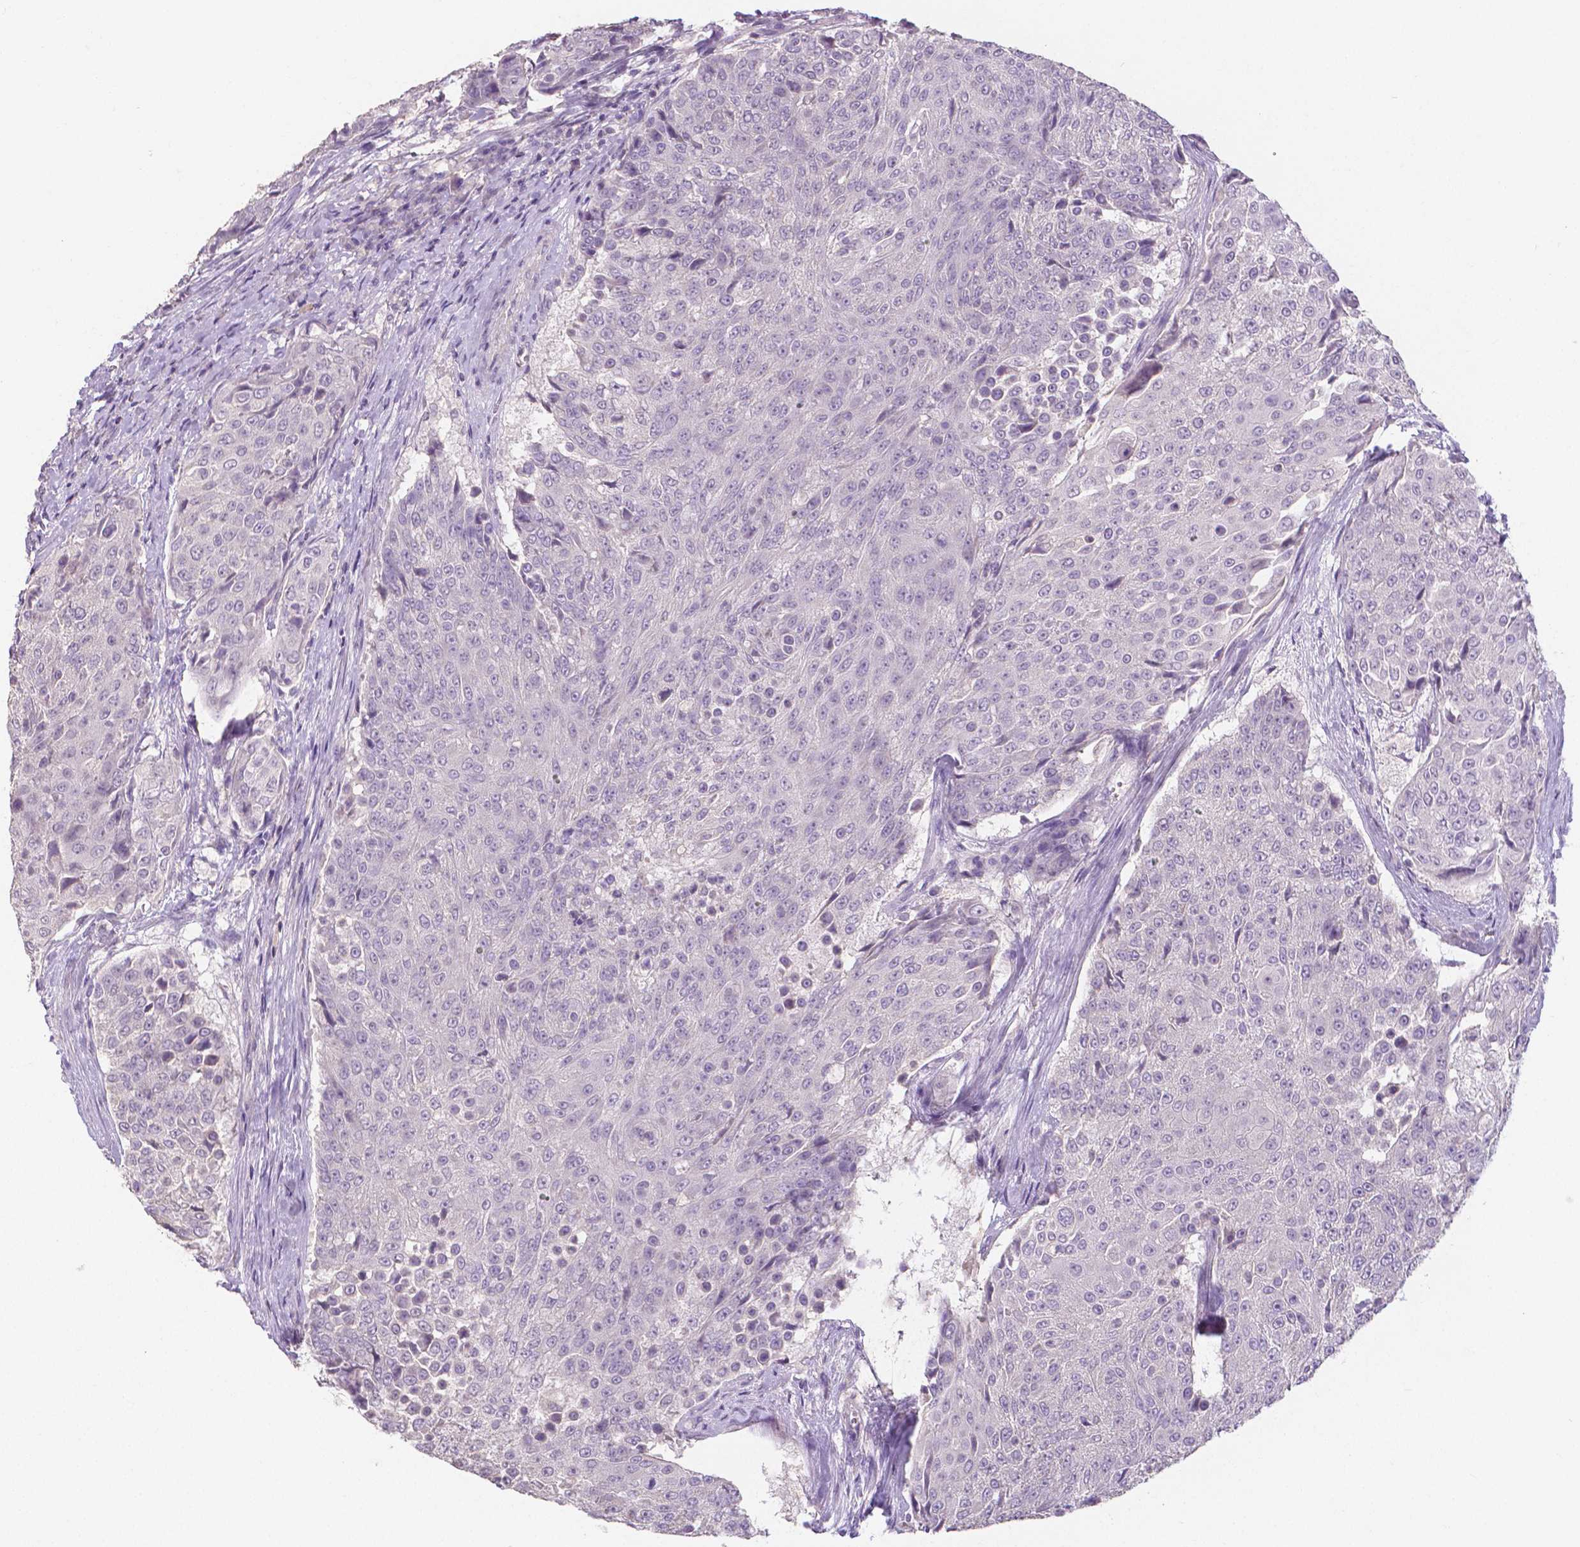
{"staining": {"intensity": "negative", "quantity": "none", "location": "none"}, "tissue": "urothelial cancer", "cell_type": "Tumor cells", "image_type": "cancer", "snomed": [{"axis": "morphology", "description": "Urothelial carcinoma, High grade"}, {"axis": "topography", "description": "Urinary bladder"}], "caption": "Tumor cells are negative for brown protein staining in urothelial carcinoma (high-grade). (Brightfield microscopy of DAB (3,3'-diaminobenzidine) immunohistochemistry (IHC) at high magnification).", "gene": "CRMP1", "patient": {"sex": "female", "age": 63}}